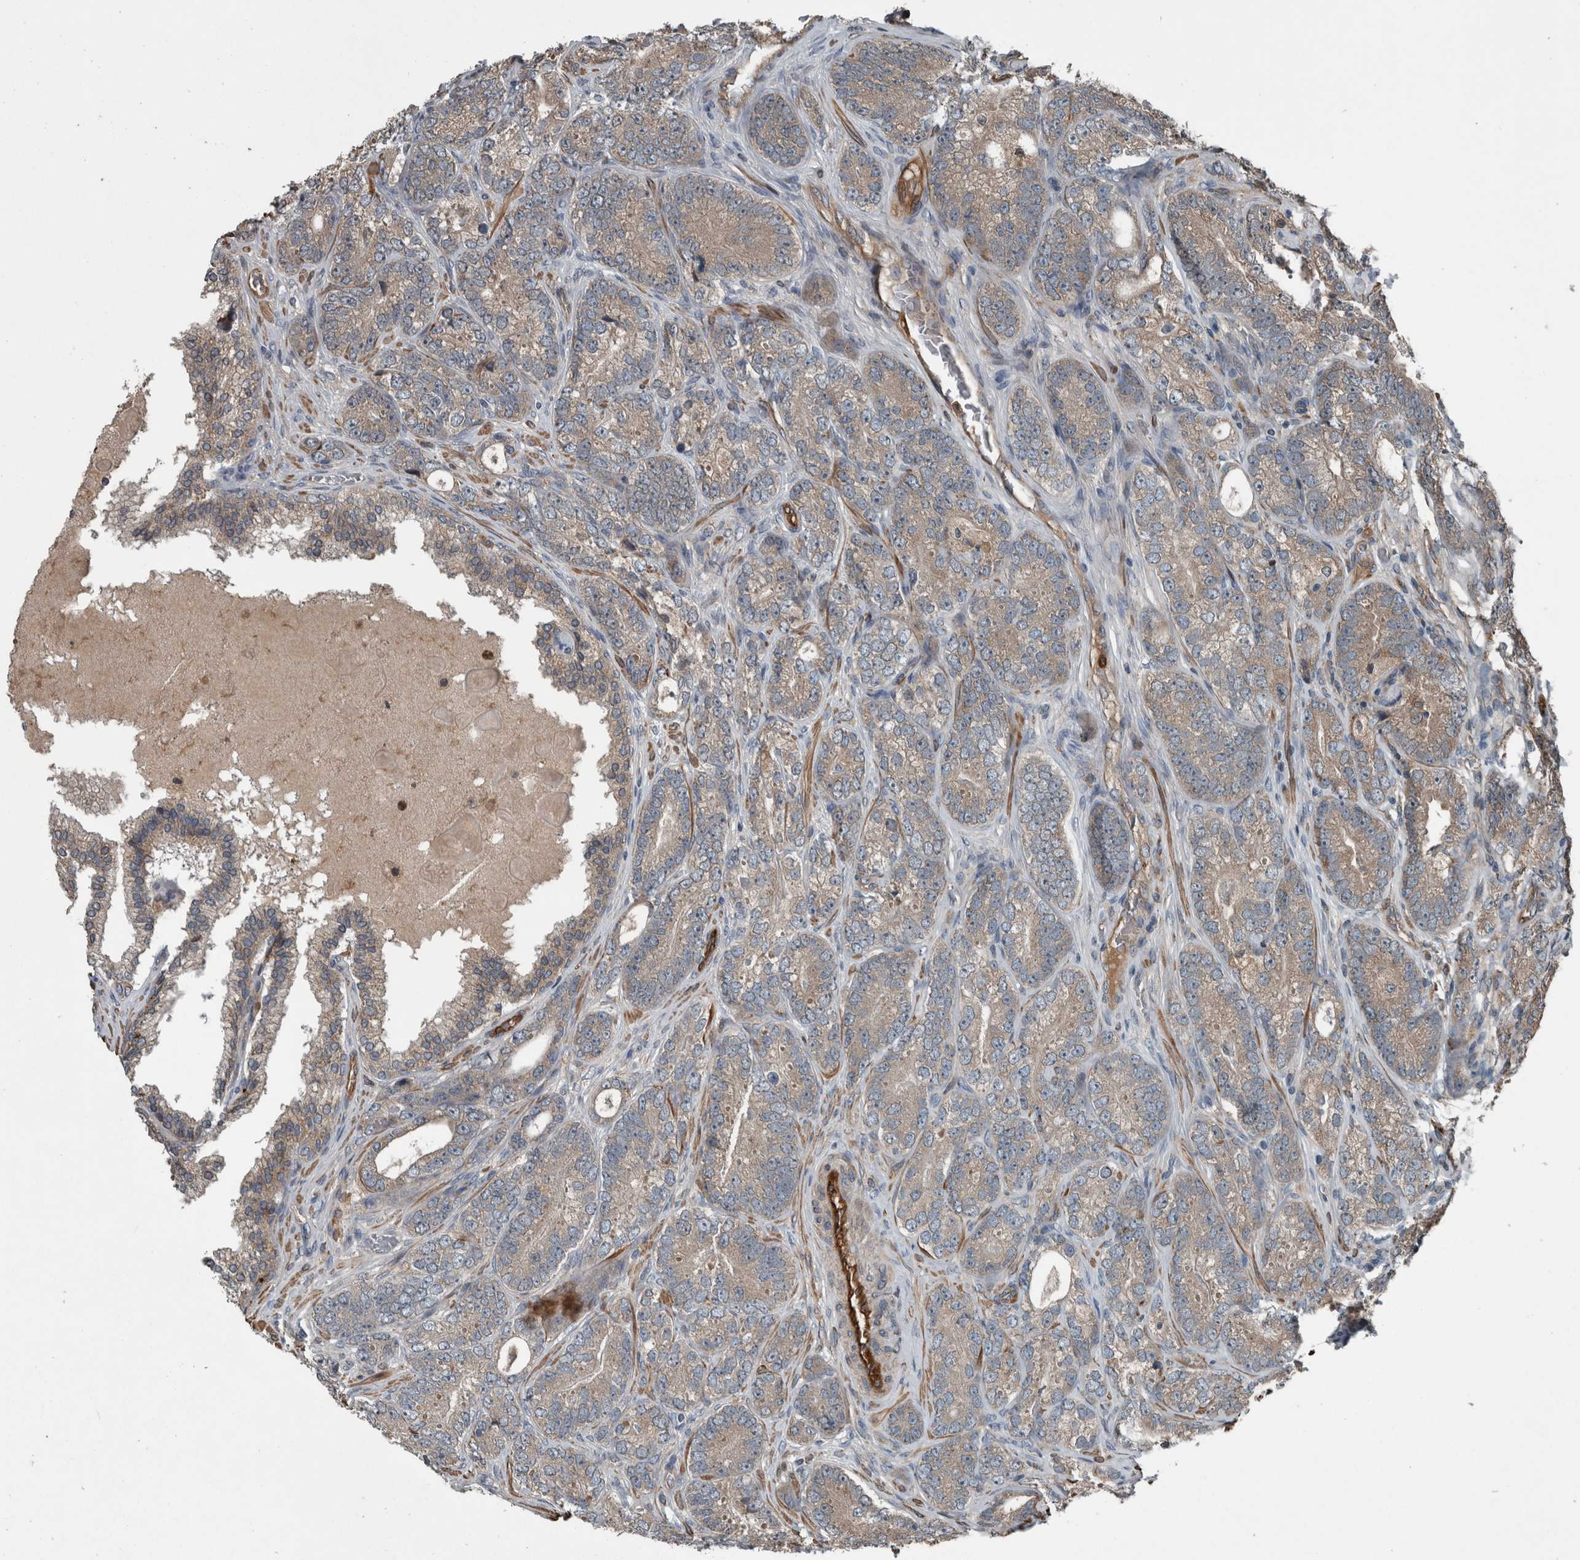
{"staining": {"intensity": "weak", "quantity": ">75%", "location": "cytoplasmic/membranous"}, "tissue": "prostate cancer", "cell_type": "Tumor cells", "image_type": "cancer", "snomed": [{"axis": "morphology", "description": "Adenocarcinoma, High grade"}, {"axis": "topography", "description": "Prostate"}], "caption": "IHC image of neoplastic tissue: human prostate cancer (high-grade adenocarcinoma) stained using IHC reveals low levels of weak protein expression localized specifically in the cytoplasmic/membranous of tumor cells, appearing as a cytoplasmic/membranous brown color.", "gene": "EXOC8", "patient": {"sex": "male", "age": 56}}